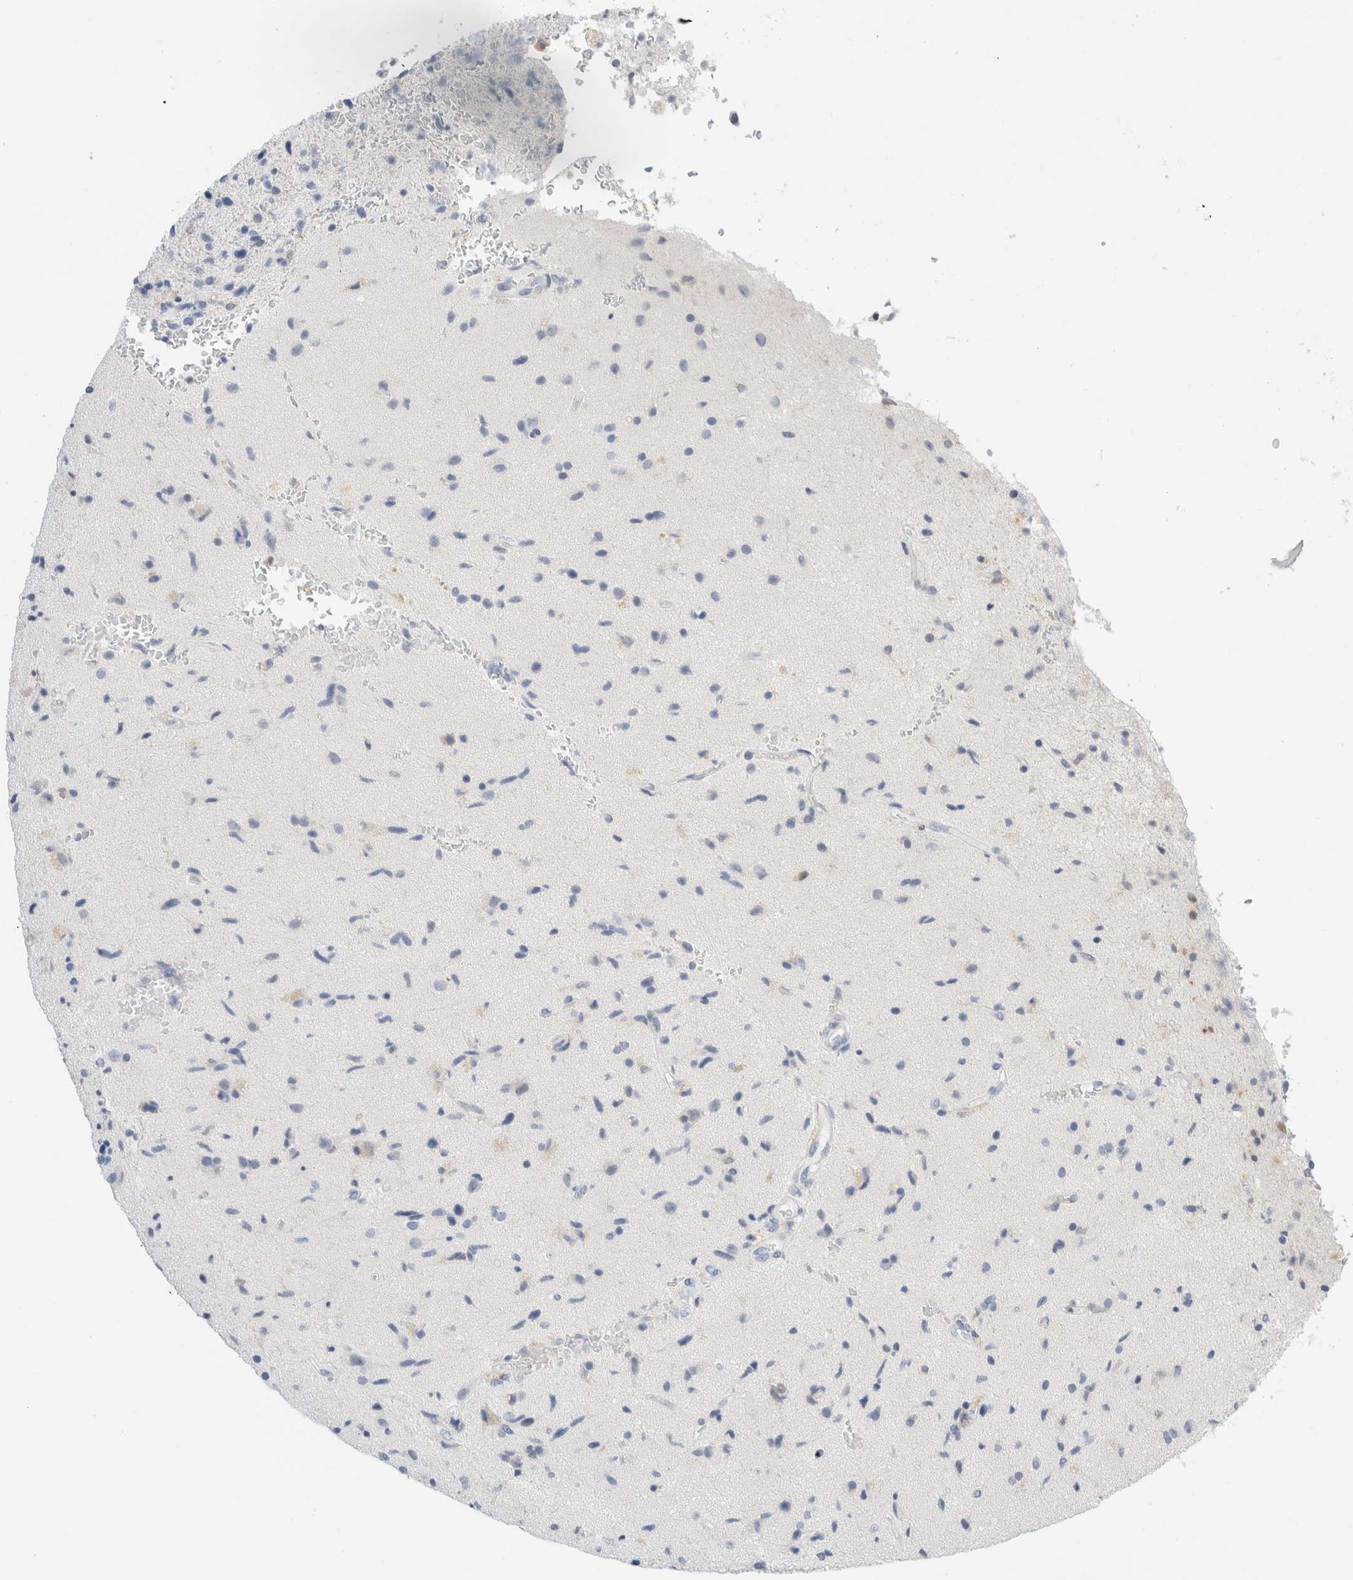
{"staining": {"intensity": "negative", "quantity": "none", "location": "none"}, "tissue": "glioma", "cell_type": "Tumor cells", "image_type": "cancer", "snomed": [{"axis": "morphology", "description": "Glioma, malignant, High grade"}, {"axis": "topography", "description": "Brain"}], "caption": "Tumor cells show no significant protein staining in glioma.", "gene": "ADAM30", "patient": {"sex": "male", "age": 72}}